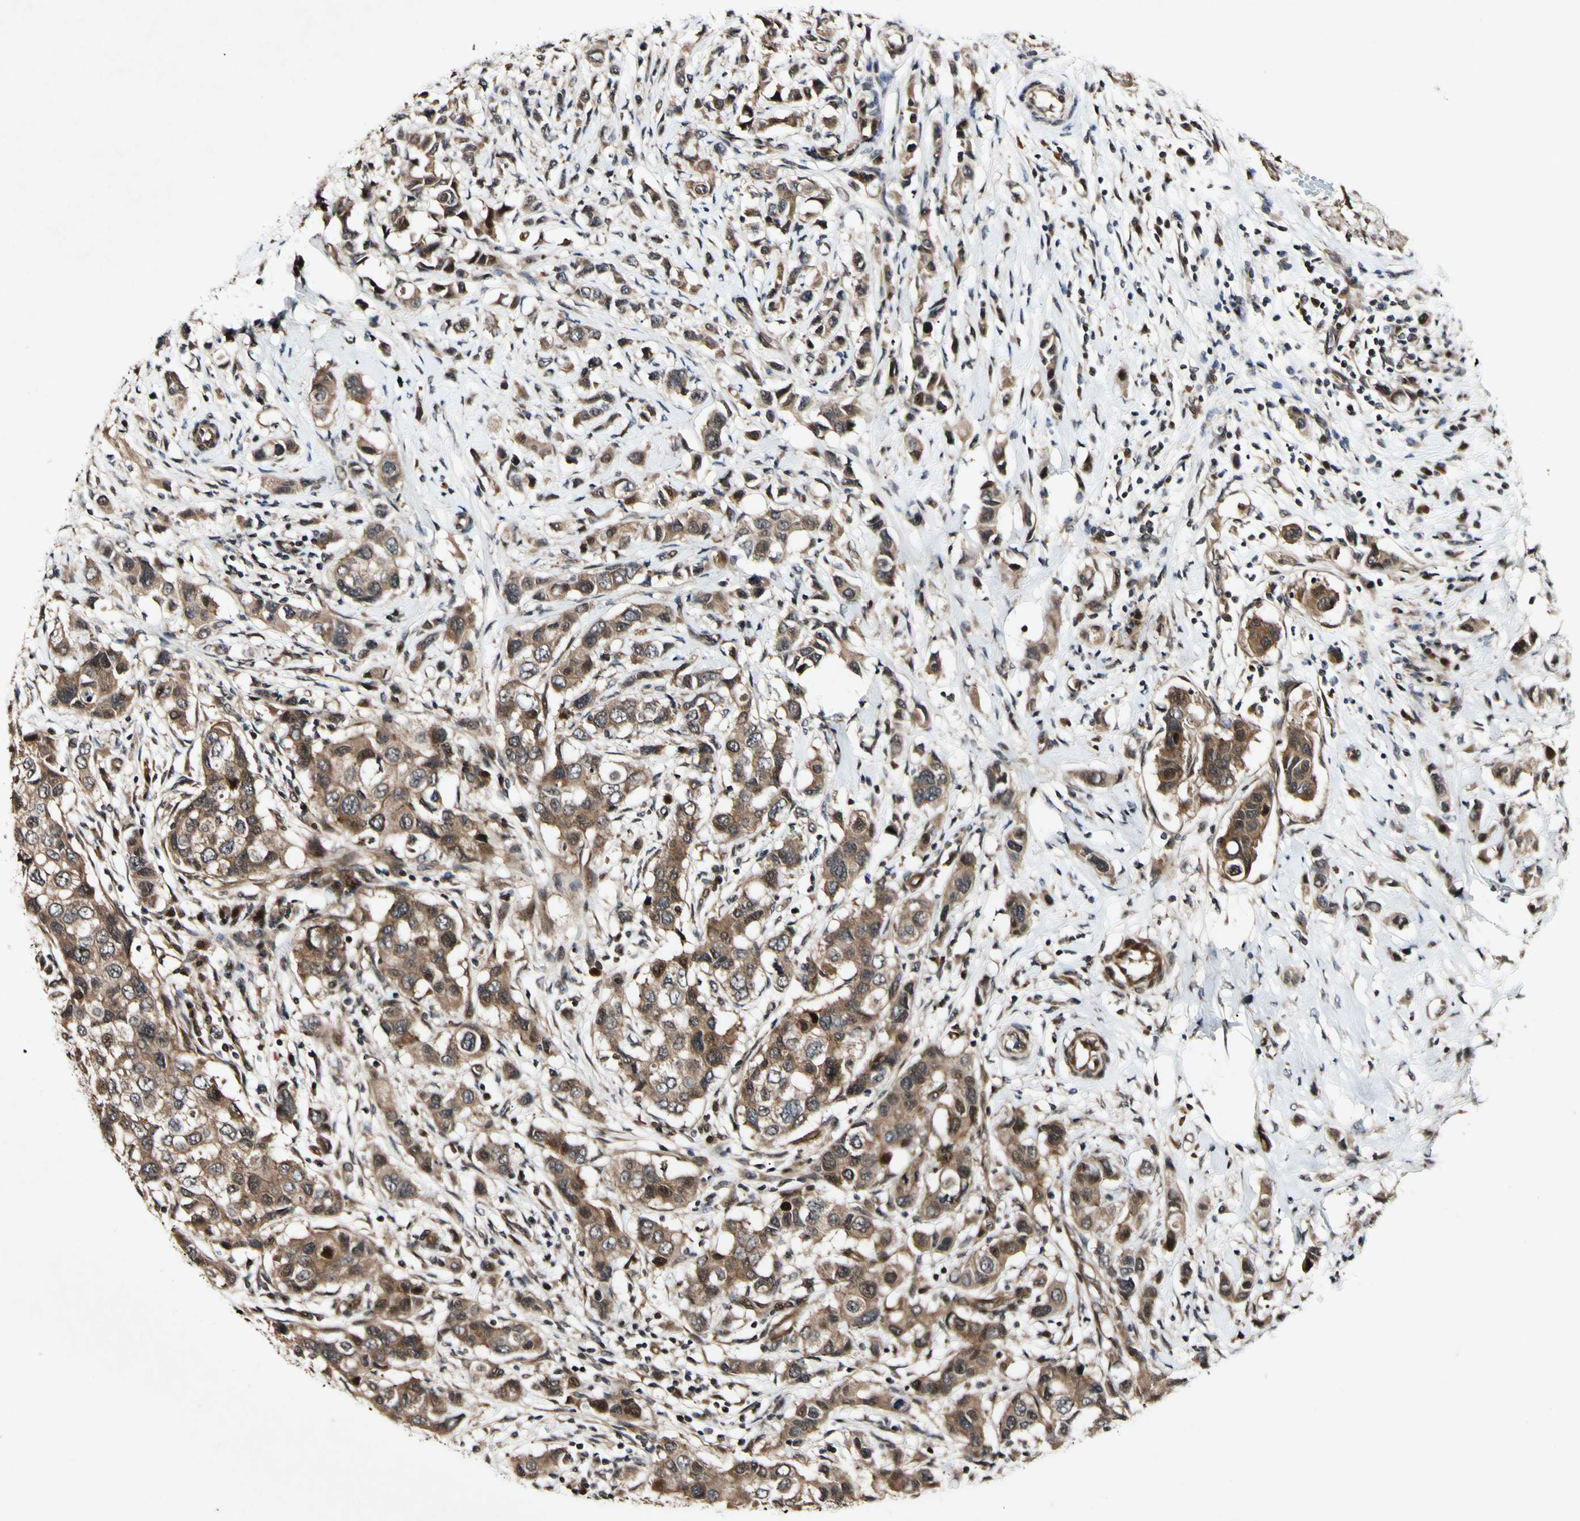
{"staining": {"intensity": "moderate", "quantity": ">75%", "location": "cytoplasmic/membranous,nuclear"}, "tissue": "breast cancer", "cell_type": "Tumor cells", "image_type": "cancer", "snomed": [{"axis": "morphology", "description": "Normal tissue, NOS"}, {"axis": "morphology", "description": "Duct carcinoma"}, {"axis": "topography", "description": "Breast"}], "caption": "Approximately >75% of tumor cells in breast cancer (infiltrating ductal carcinoma) demonstrate moderate cytoplasmic/membranous and nuclear protein staining as visualized by brown immunohistochemical staining.", "gene": "CSNK1E", "patient": {"sex": "female", "age": 50}}